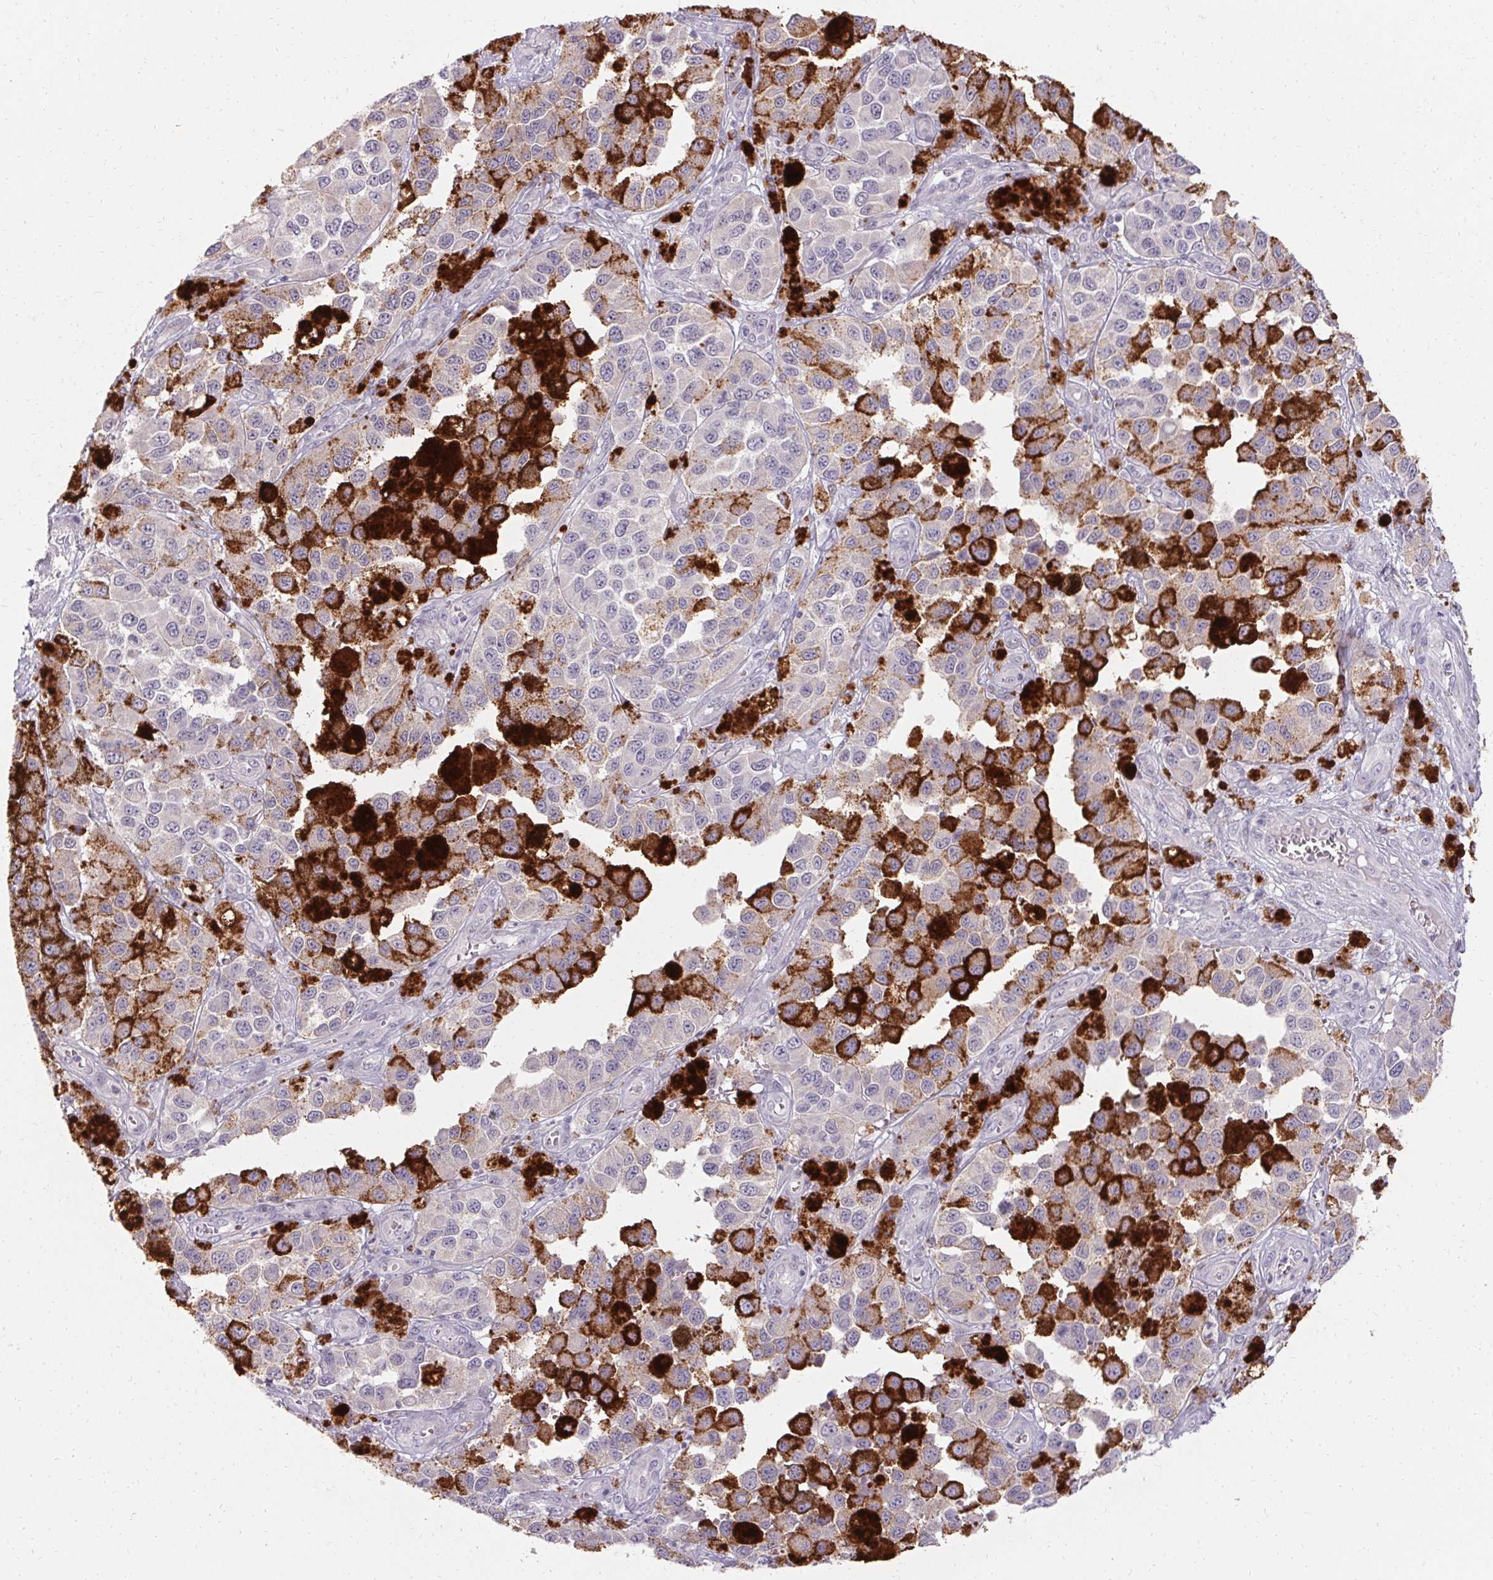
{"staining": {"intensity": "strong", "quantity": "<25%", "location": "cytoplasmic/membranous"}, "tissue": "melanoma", "cell_type": "Tumor cells", "image_type": "cancer", "snomed": [{"axis": "morphology", "description": "Malignant melanoma, NOS"}, {"axis": "topography", "description": "Skin"}], "caption": "IHC micrograph of malignant melanoma stained for a protein (brown), which displays medium levels of strong cytoplasmic/membranous staining in approximately <25% of tumor cells.", "gene": "HSD17B3", "patient": {"sex": "female", "age": 58}}